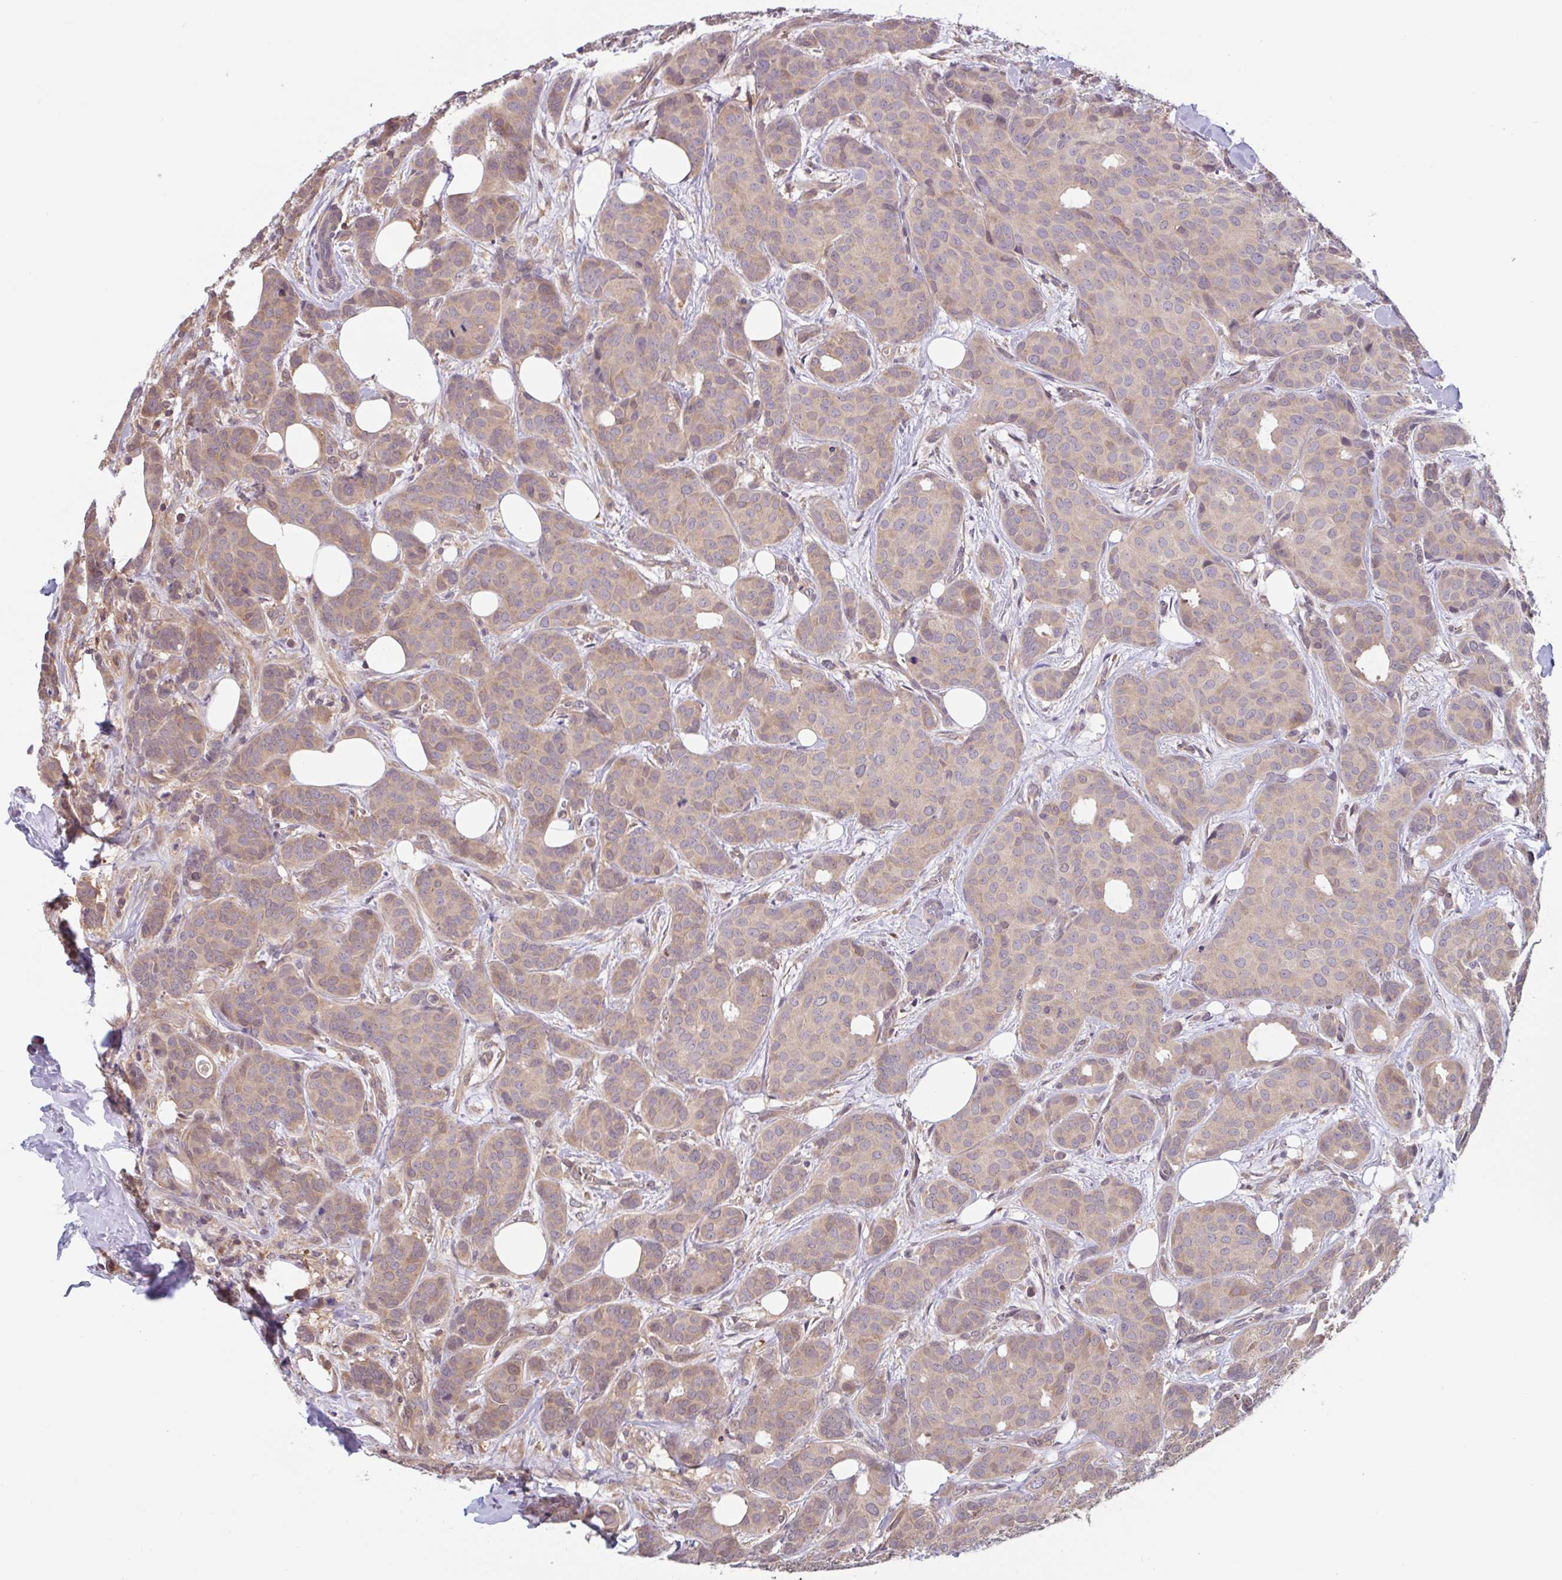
{"staining": {"intensity": "weak", "quantity": ">75%", "location": "cytoplasmic/membranous"}, "tissue": "breast cancer", "cell_type": "Tumor cells", "image_type": "cancer", "snomed": [{"axis": "morphology", "description": "Duct carcinoma"}, {"axis": "topography", "description": "Breast"}], "caption": "Approximately >75% of tumor cells in breast infiltrating ductal carcinoma show weak cytoplasmic/membranous protein expression as visualized by brown immunohistochemical staining.", "gene": "OTOP2", "patient": {"sex": "female", "age": 70}}